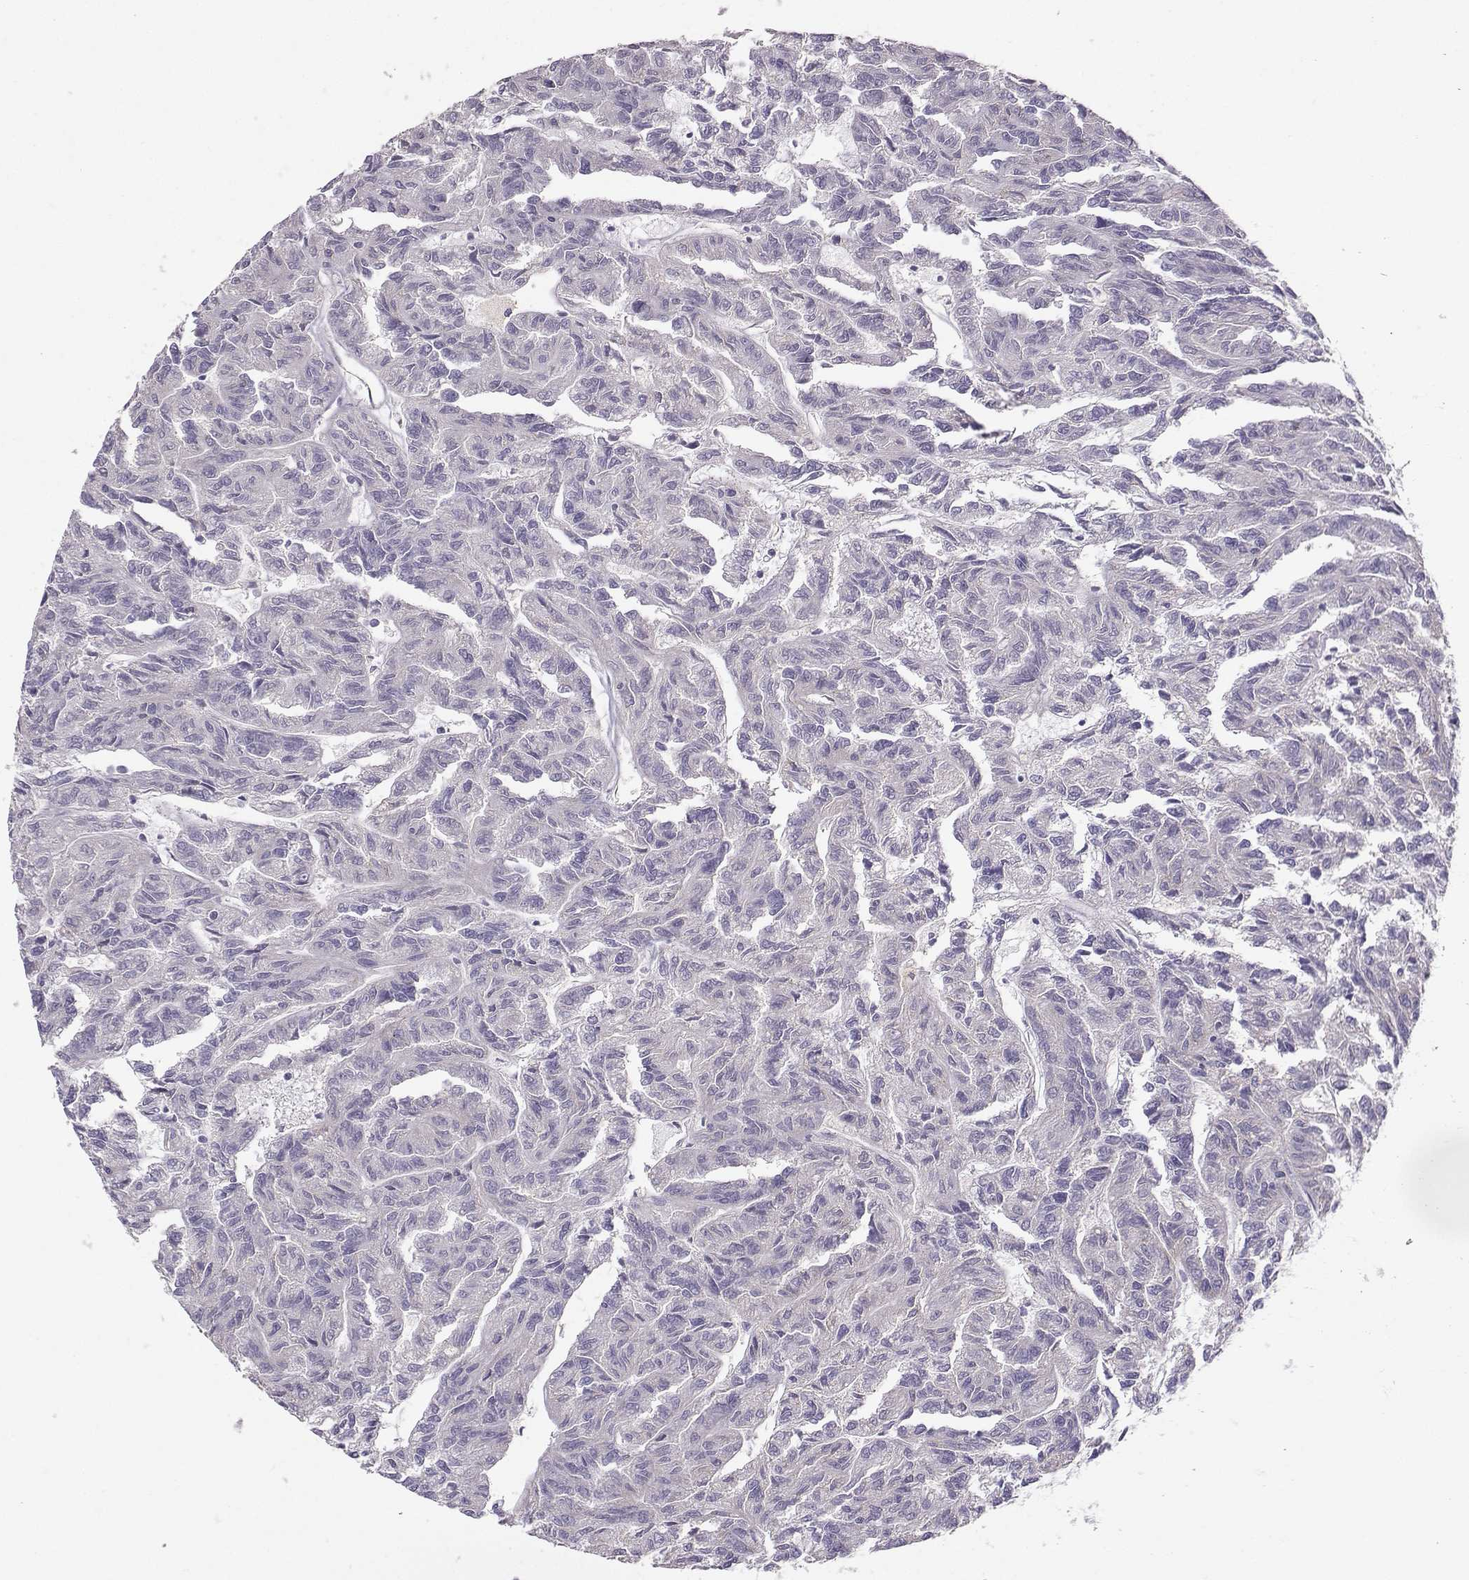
{"staining": {"intensity": "negative", "quantity": "none", "location": "none"}, "tissue": "renal cancer", "cell_type": "Tumor cells", "image_type": "cancer", "snomed": [{"axis": "morphology", "description": "Adenocarcinoma, NOS"}, {"axis": "topography", "description": "Kidney"}], "caption": "Immunohistochemistry of renal adenocarcinoma demonstrates no positivity in tumor cells.", "gene": "DNAAF1", "patient": {"sex": "male", "age": 79}}